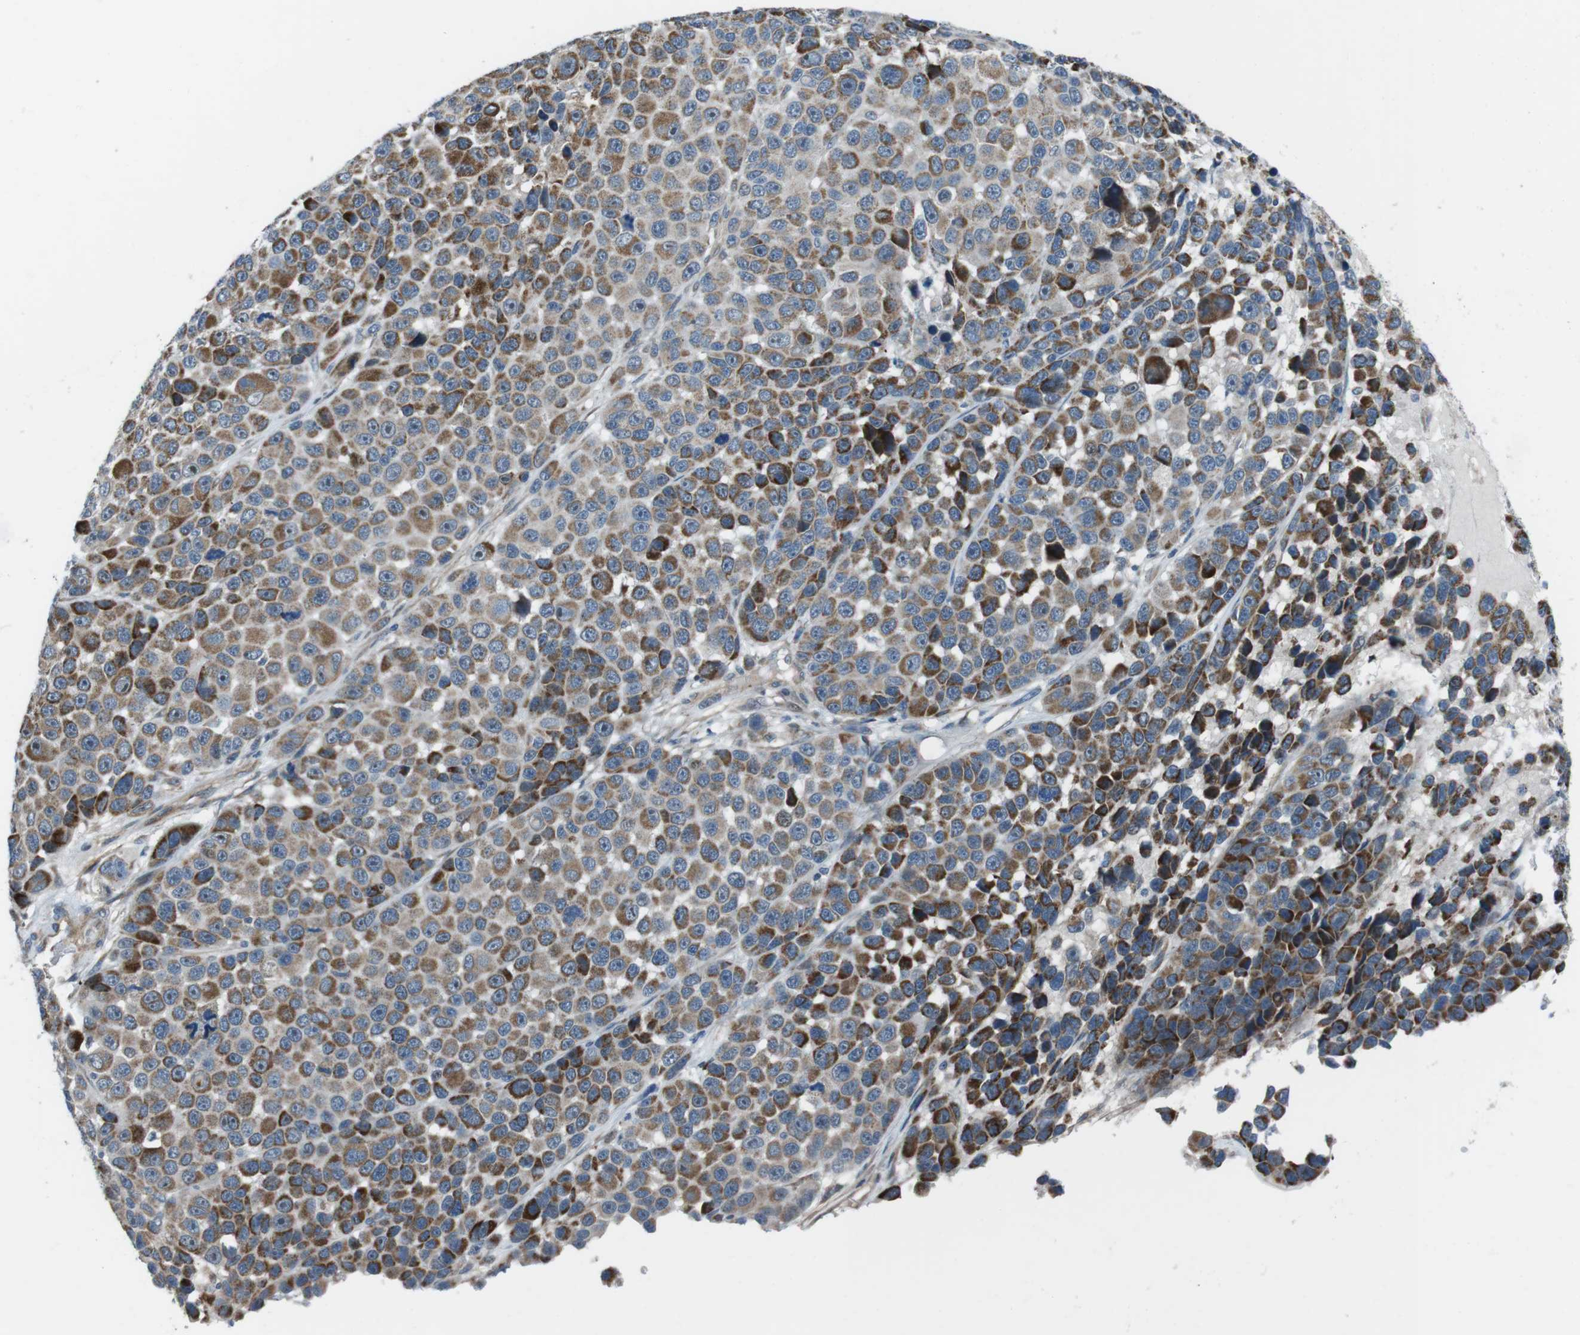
{"staining": {"intensity": "moderate", "quantity": "25%-75%", "location": "cytoplasmic/membranous,nuclear"}, "tissue": "melanoma", "cell_type": "Tumor cells", "image_type": "cancer", "snomed": [{"axis": "morphology", "description": "Malignant melanoma, NOS"}, {"axis": "topography", "description": "Skin"}], "caption": "Immunohistochemical staining of human malignant melanoma exhibits medium levels of moderate cytoplasmic/membranous and nuclear protein staining in about 25%-75% of tumor cells.", "gene": "FAM174B", "patient": {"sex": "male", "age": 53}}